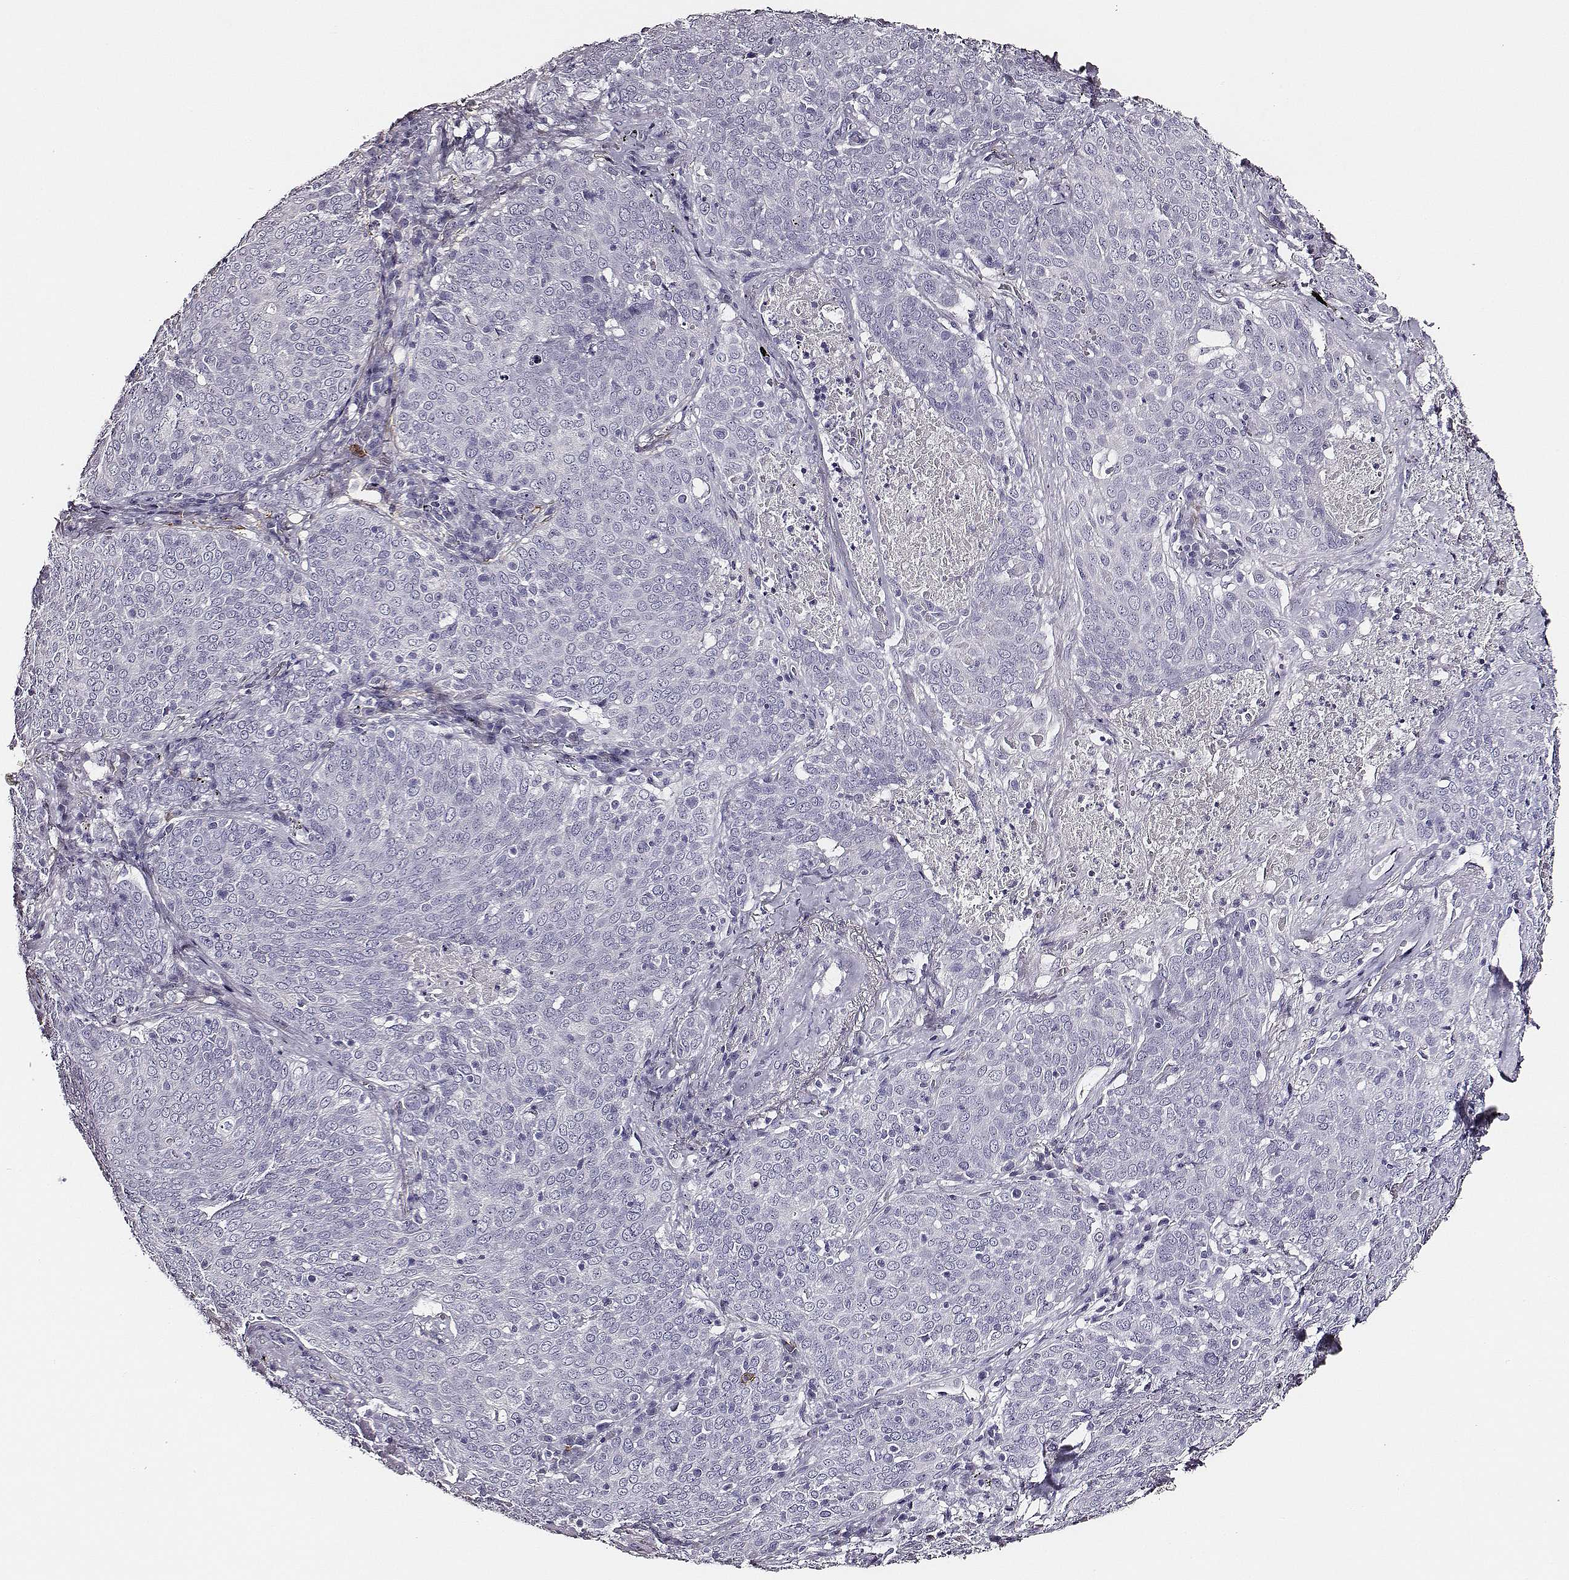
{"staining": {"intensity": "negative", "quantity": "none", "location": "none"}, "tissue": "lung cancer", "cell_type": "Tumor cells", "image_type": "cancer", "snomed": [{"axis": "morphology", "description": "Squamous cell carcinoma, NOS"}, {"axis": "topography", "description": "Lung"}], "caption": "Tumor cells are negative for brown protein staining in lung cancer (squamous cell carcinoma).", "gene": "DPEP1", "patient": {"sex": "male", "age": 82}}